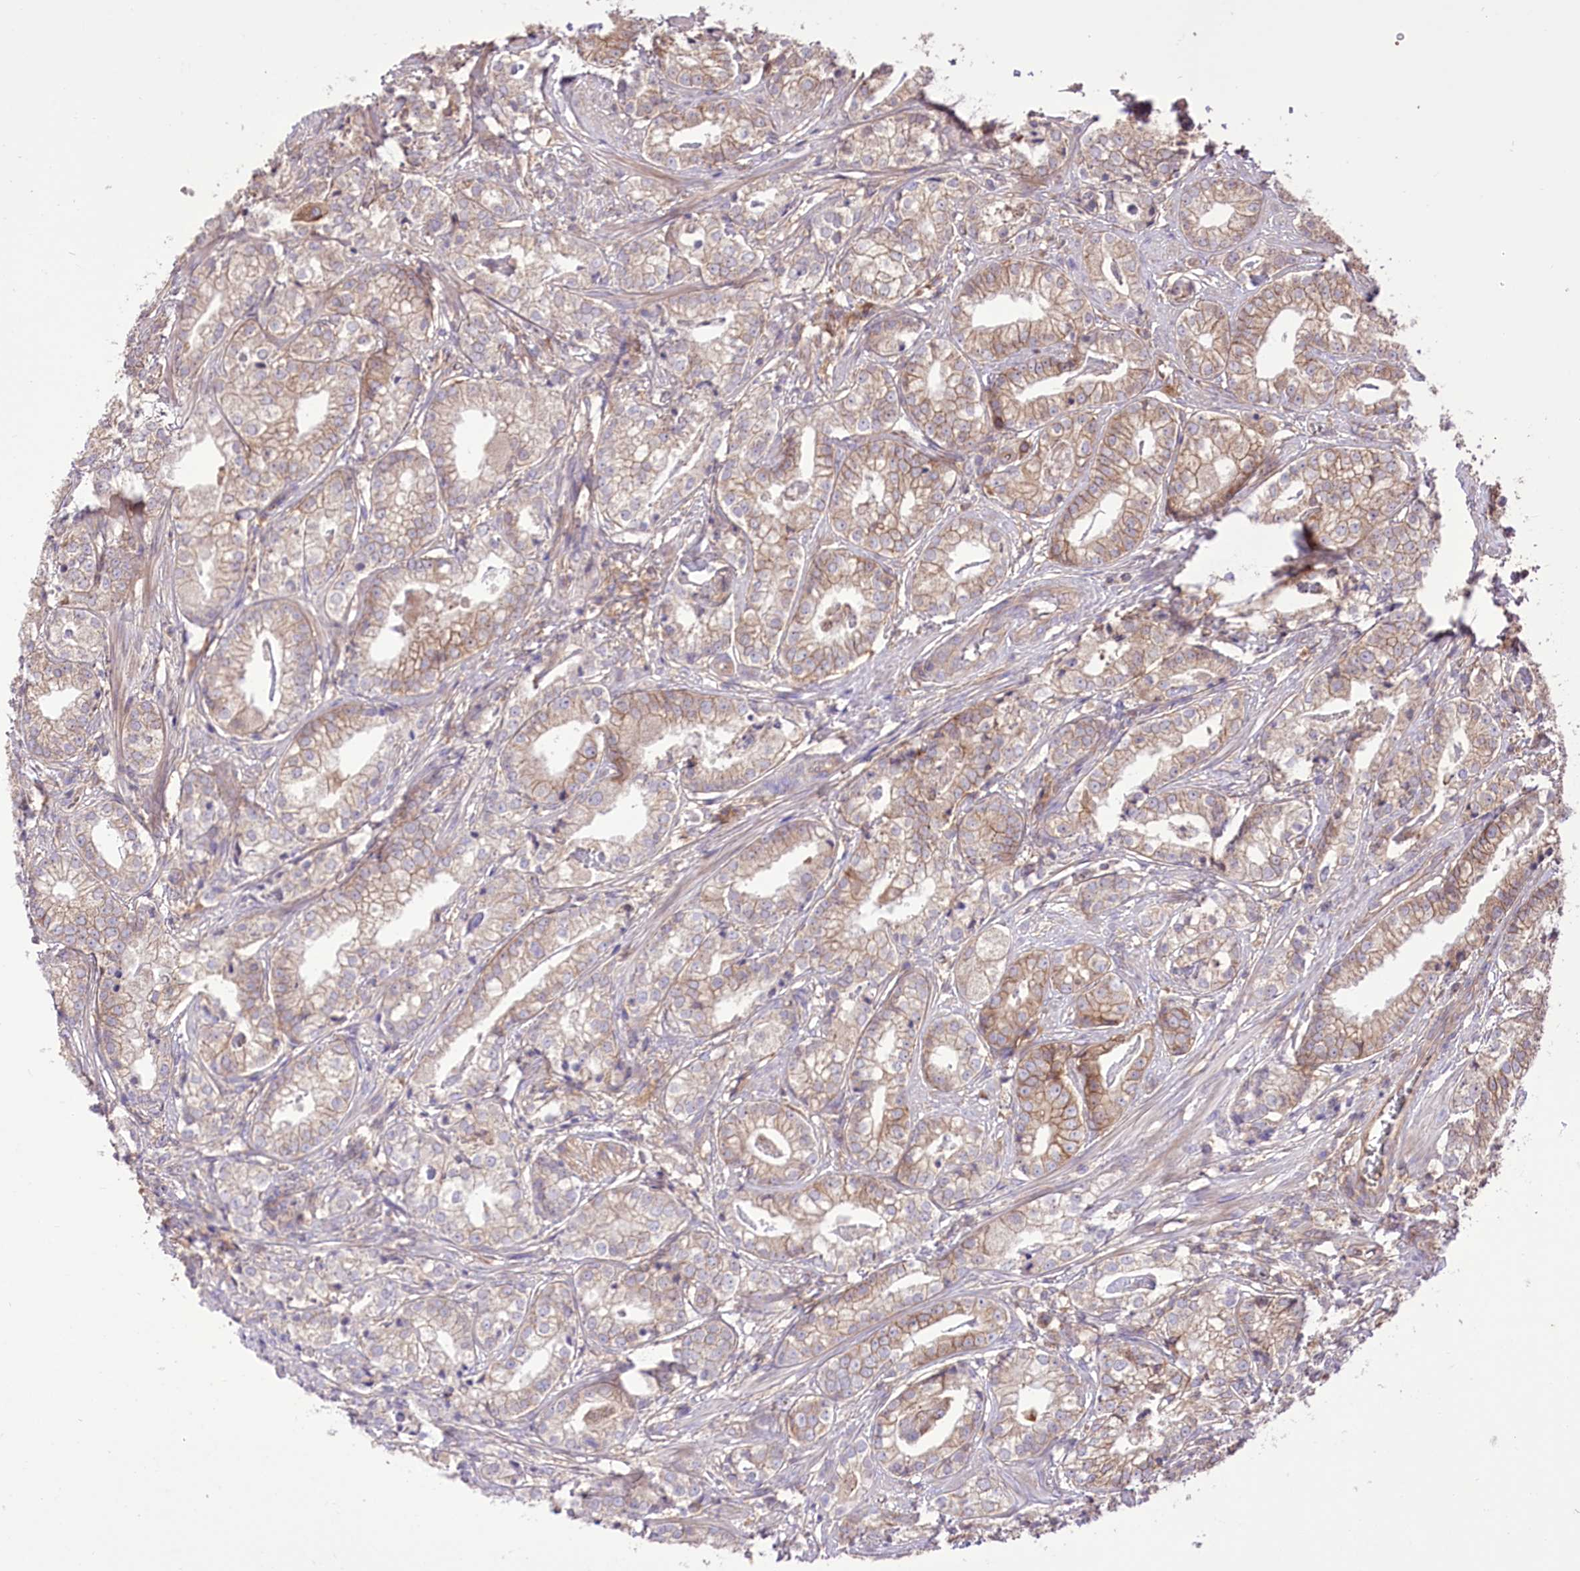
{"staining": {"intensity": "moderate", "quantity": "<25%", "location": "cytoplasmic/membranous"}, "tissue": "prostate cancer", "cell_type": "Tumor cells", "image_type": "cancer", "snomed": [{"axis": "morphology", "description": "Adenocarcinoma, High grade"}, {"axis": "topography", "description": "Prostate"}], "caption": "The histopathology image displays immunohistochemical staining of prostate cancer (high-grade adenocarcinoma). There is moderate cytoplasmic/membranous staining is appreciated in approximately <25% of tumor cells. The staining is performed using DAB brown chromogen to label protein expression. The nuclei are counter-stained blue using hematoxylin.", "gene": "XYLB", "patient": {"sex": "male", "age": 69}}